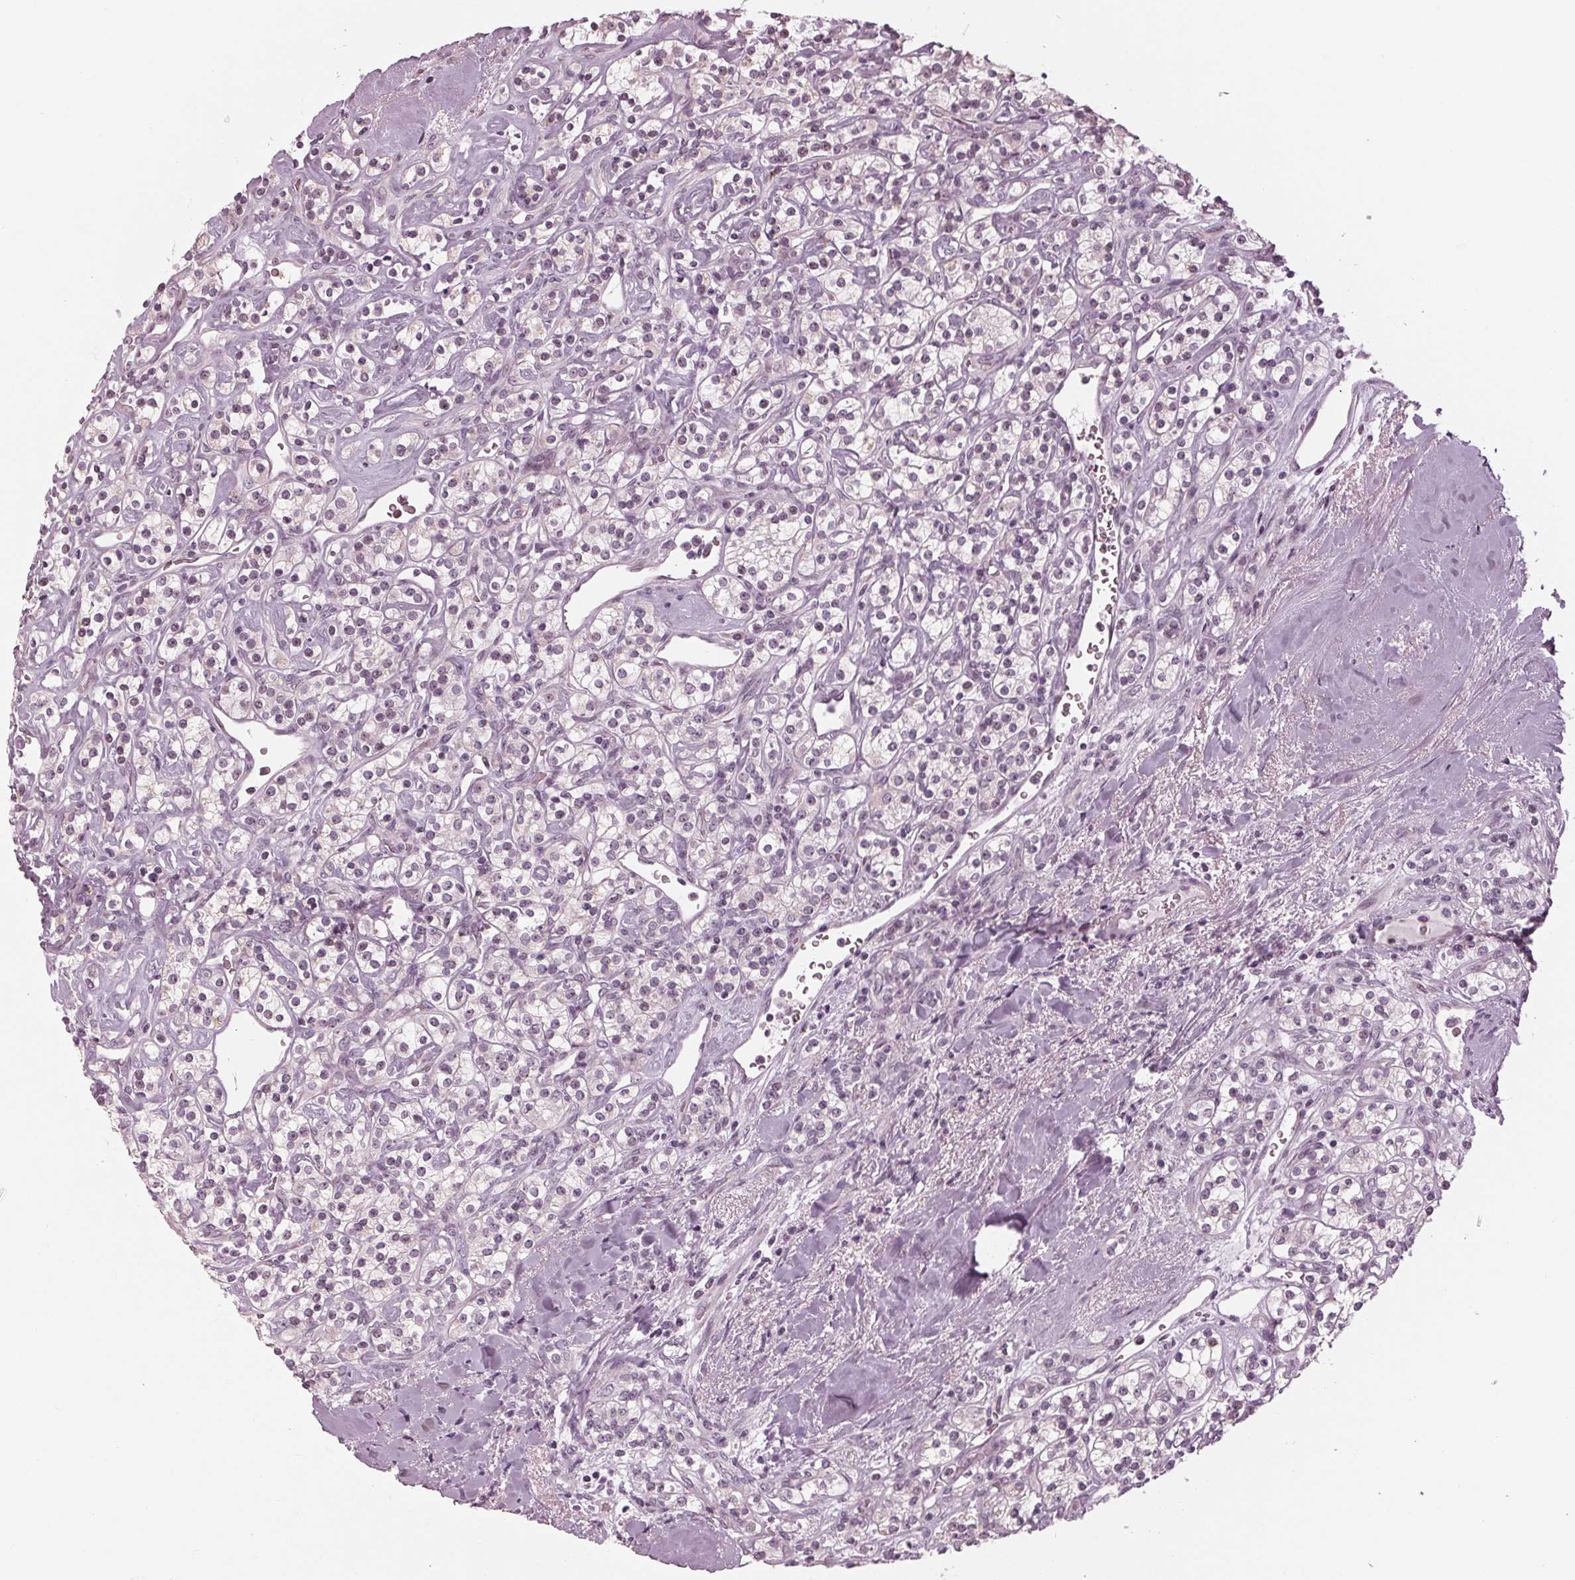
{"staining": {"intensity": "negative", "quantity": "none", "location": "none"}, "tissue": "renal cancer", "cell_type": "Tumor cells", "image_type": "cancer", "snomed": [{"axis": "morphology", "description": "Adenocarcinoma, NOS"}, {"axis": "topography", "description": "Kidney"}], "caption": "DAB immunohistochemical staining of adenocarcinoma (renal) demonstrates no significant expression in tumor cells.", "gene": "ADPRHL1", "patient": {"sex": "male", "age": 77}}